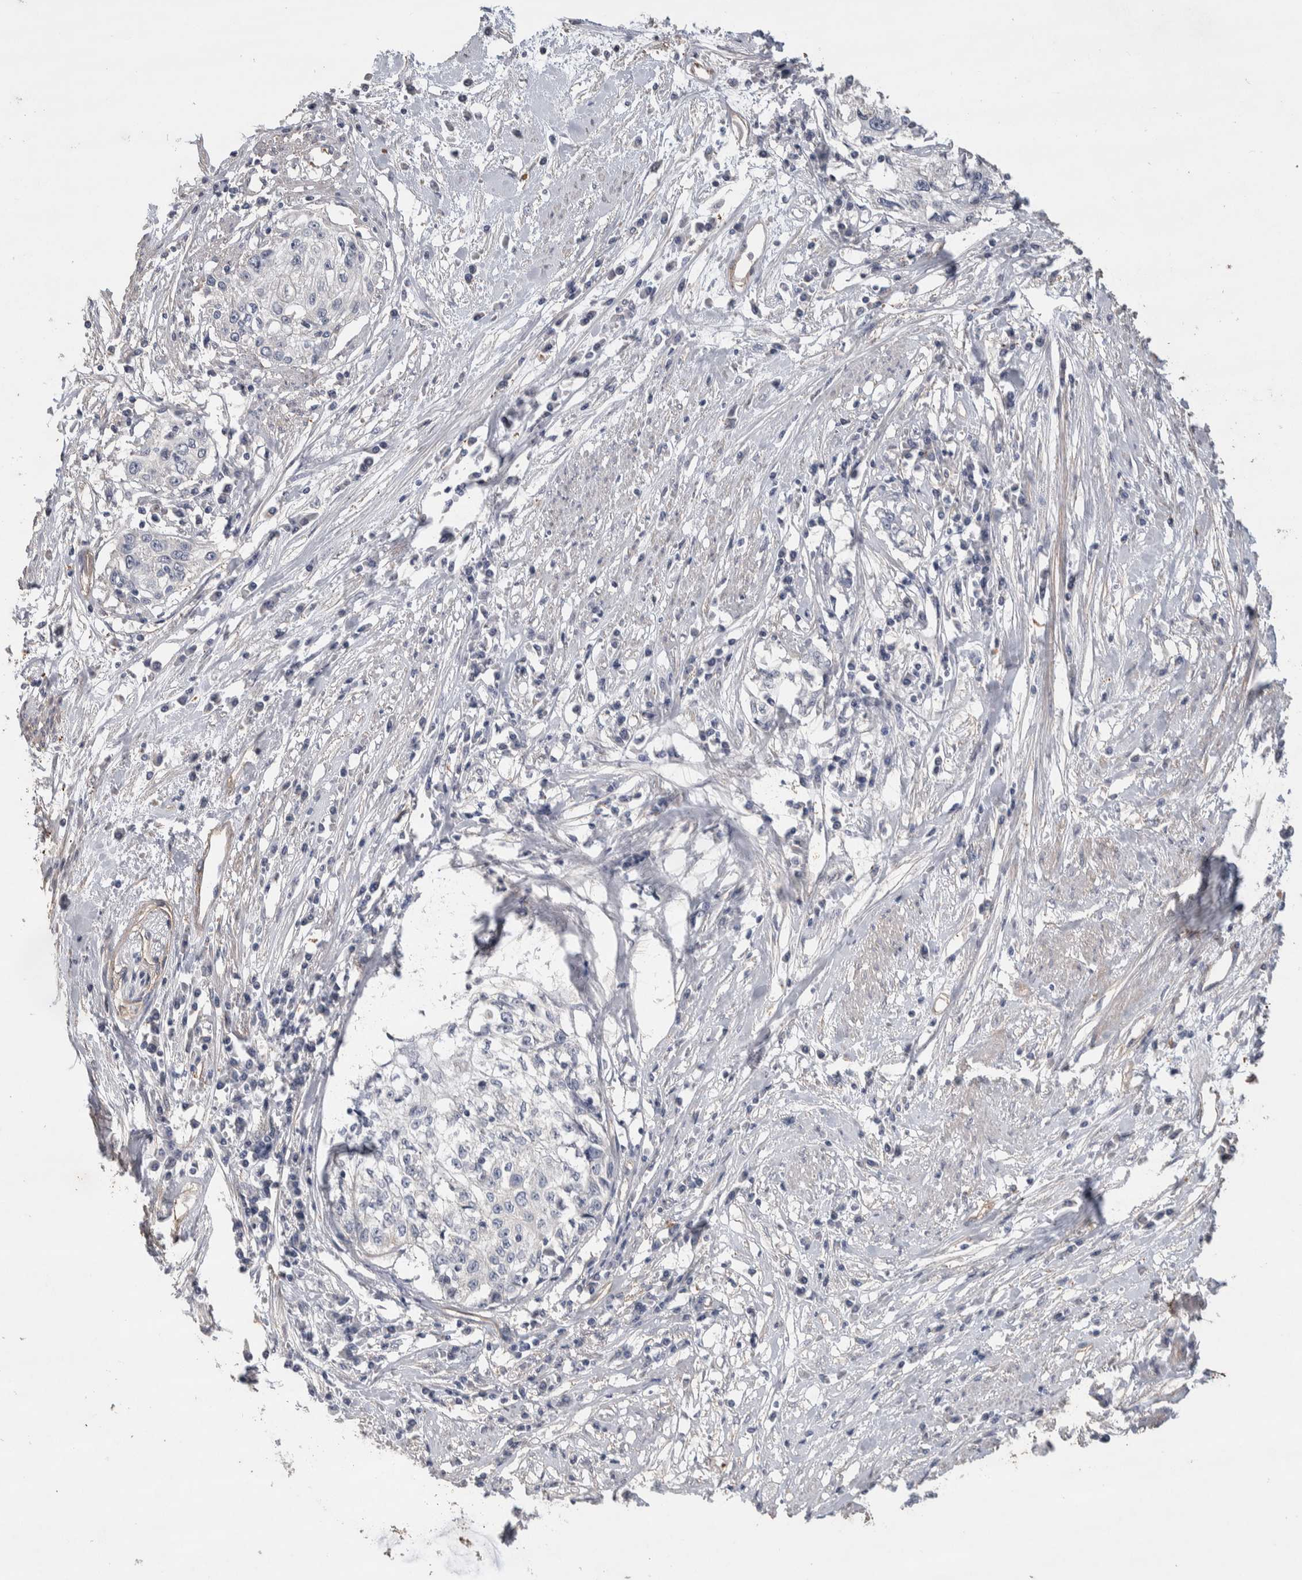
{"staining": {"intensity": "negative", "quantity": "none", "location": "none"}, "tissue": "cervical cancer", "cell_type": "Tumor cells", "image_type": "cancer", "snomed": [{"axis": "morphology", "description": "Squamous cell carcinoma, NOS"}, {"axis": "topography", "description": "Cervix"}], "caption": "Micrograph shows no protein positivity in tumor cells of cervical cancer (squamous cell carcinoma) tissue.", "gene": "GCNA", "patient": {"sex": "female", "age": 57}}